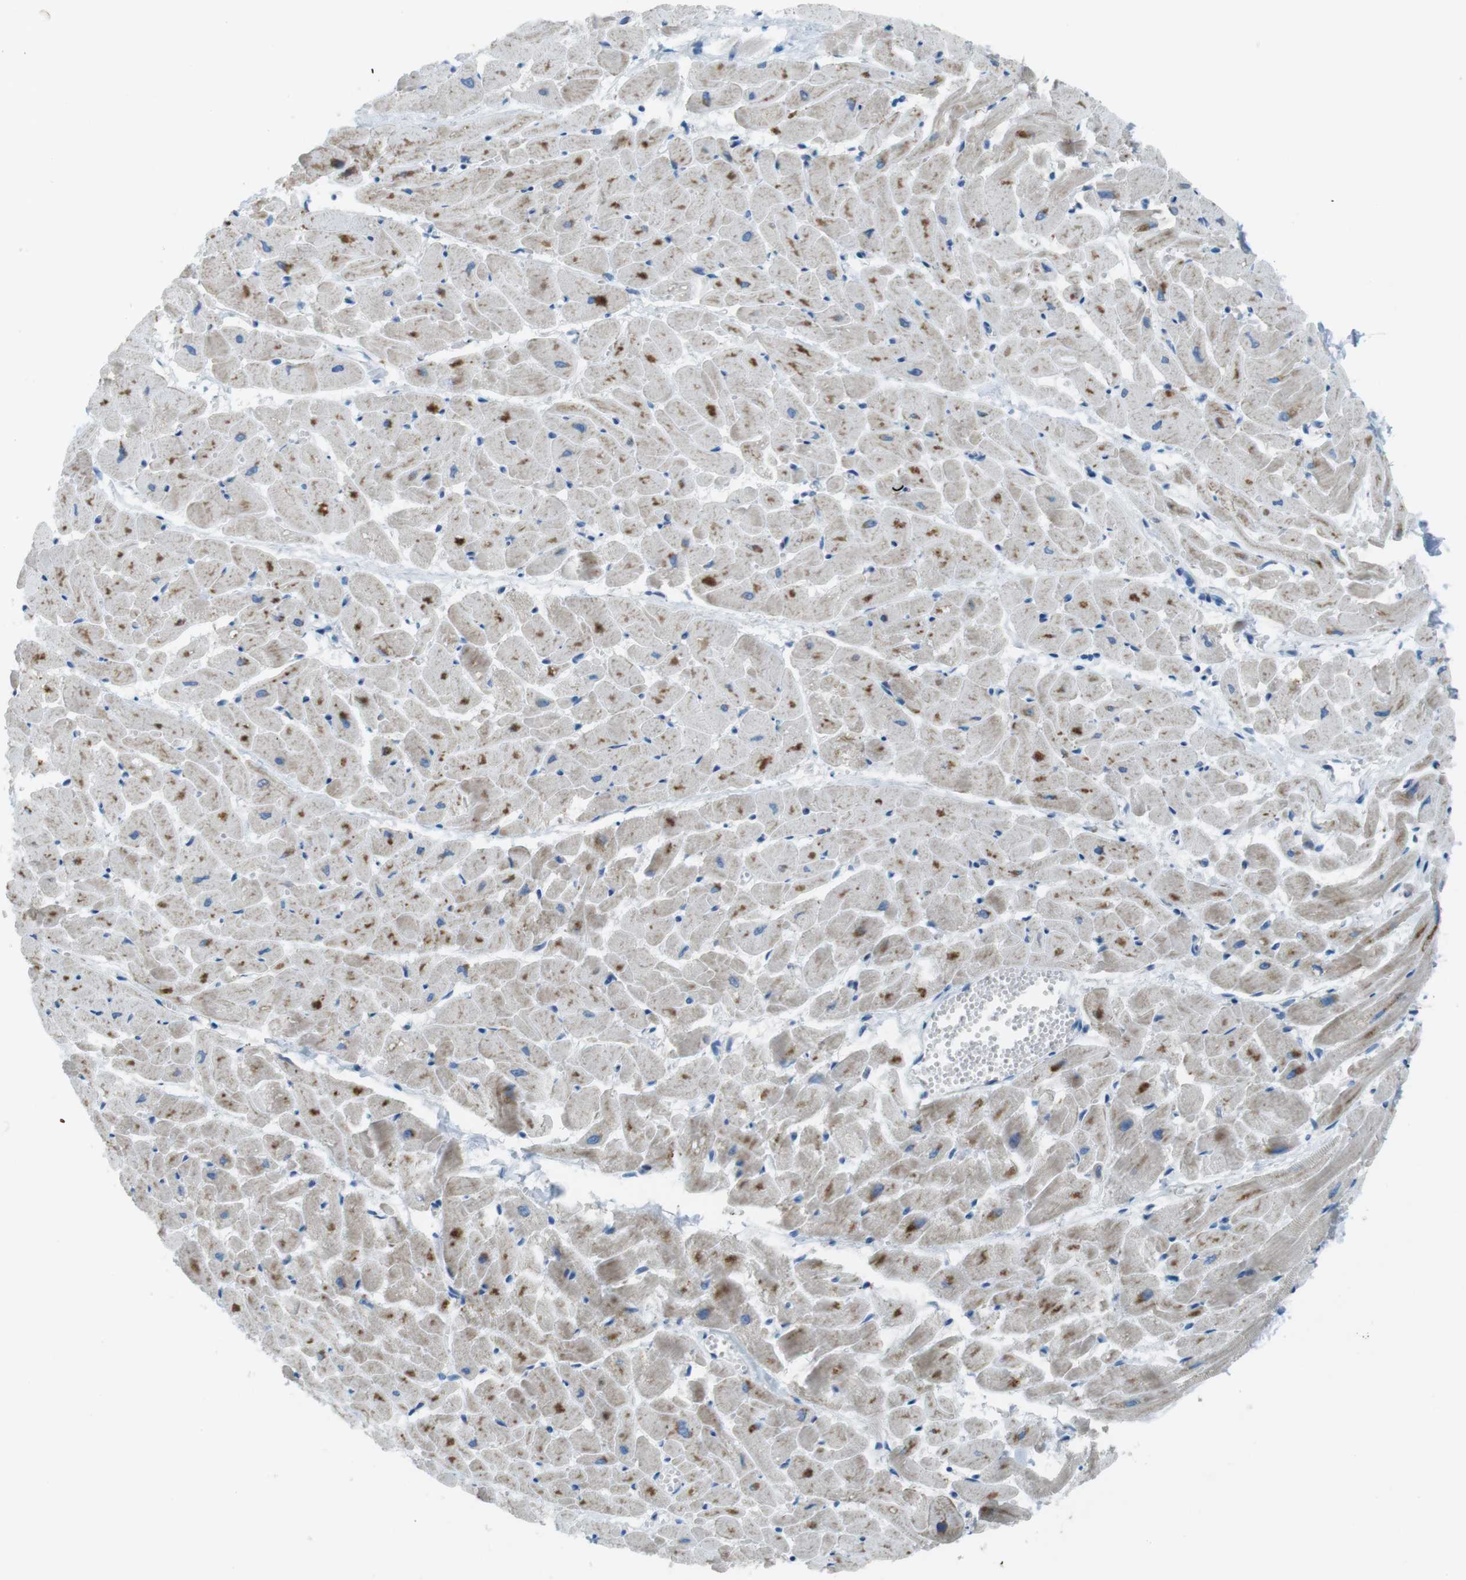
{"staining": {"intensity": "moderate", "quantity": "25%-75%", "location": "cytoplasmic/membranous"}, "tissue": "heart muscle", "cell_type": "Cardiomyocytes", "image_type": "normal", "snomed": [{"axis": "morphology", "description": "Normal tissue, NOS"}, {"axis": "topography", "description": "Heart"}], "caption": "About 25%-75% of cardiomyocytes in unremarkable heart muscle show moderate cytoplasmic/membranous protein positivity as visualized by brown immunohistochemical staining.", "gene": "TXNDC15", "patient": {"sex": "female", "age": 19}}